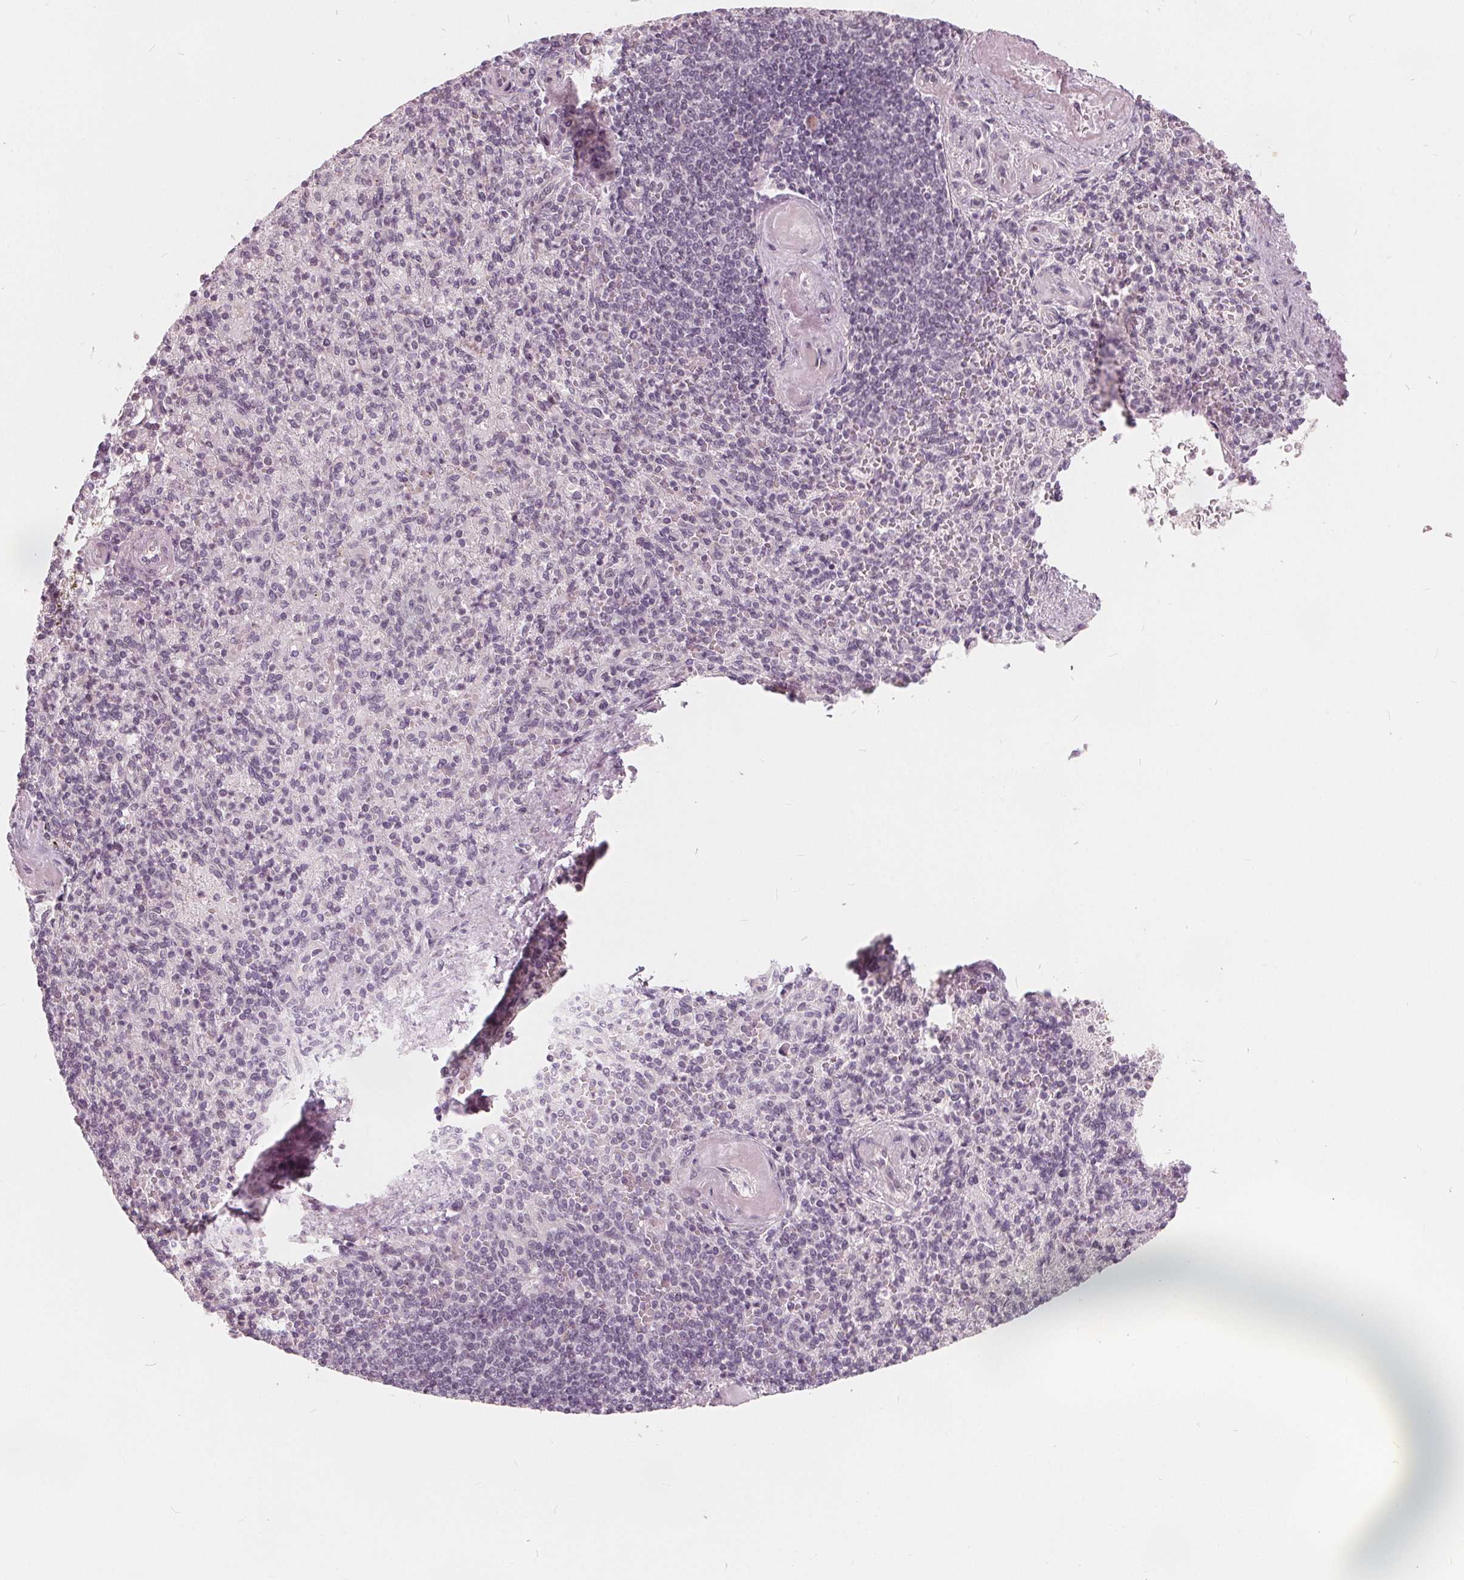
{"staining": {"intensity": "negative", "quantity": "none", "location": "none"}, "tissue": "spleen", "cell_type": "Cells in red pulp", "image_type": "normal", "snomed": [{"axis": "morphology", "description": "Normal tissue, NOS"}, {"axis": "topography", "description": "Spleen"}], "caption": "DAB immunohistochemical staining of normal human spleen reveals no significant expression in cells in red pulp. The staining was performed using DAB (3,3'-diaminobenzidine) to visualize the protein expression in brown, while the nuclei were stained in blue with hematoxylin (Magnification: 20x).", "gene": "NUP210L", "patient": {"sex": "female", "age": 74}}